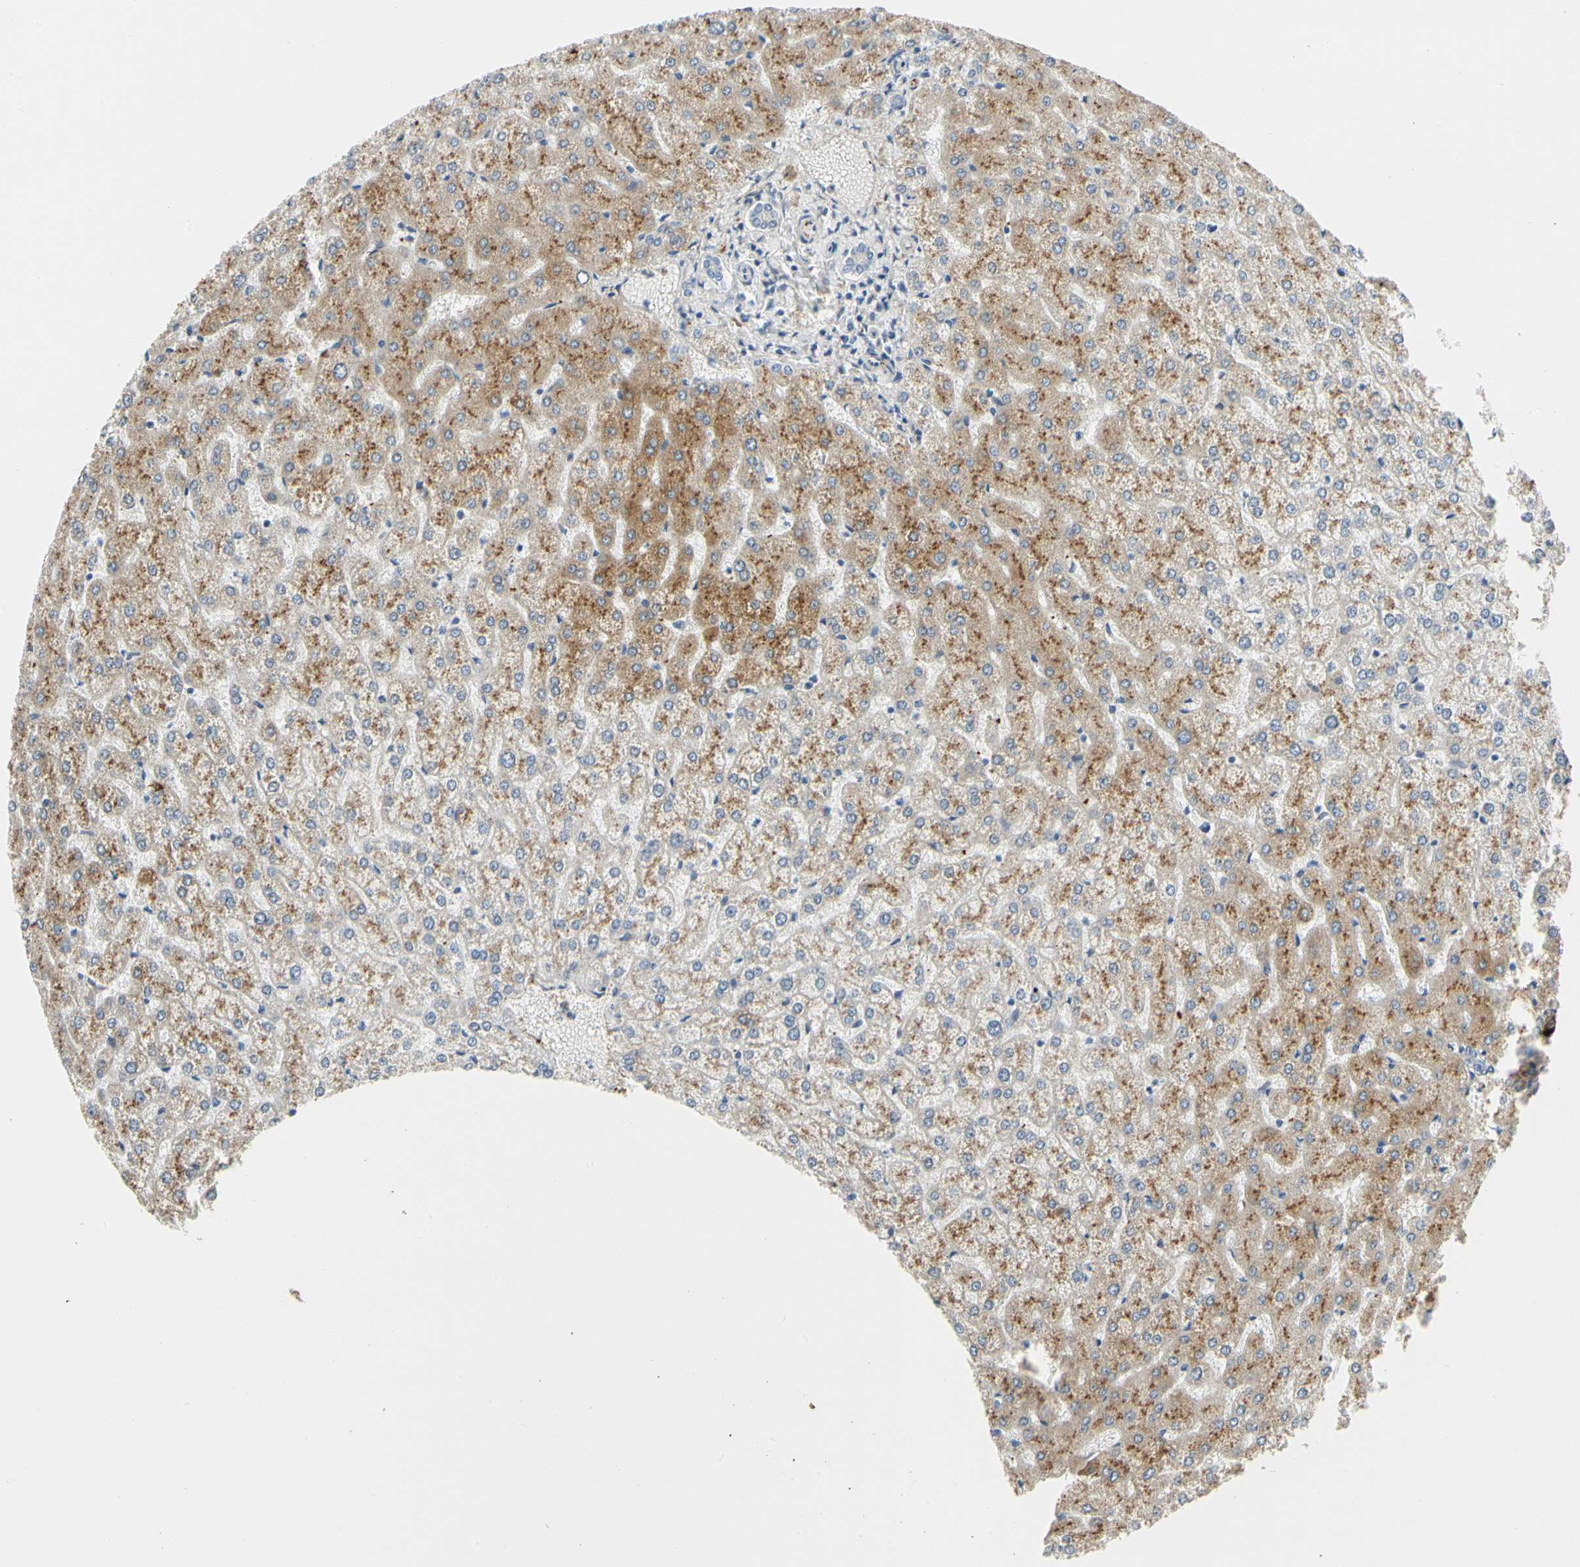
{"staining": {"intensity": "negative", "quantity": "none", "location": "none"}, "tissue": "liver", "cell_type": "Cholangiocytes", "image_type": "normal", "snomed": [{"axis": "morphology", "description": "Normal tissue, NOS"}, {"axis": "topography", "description": "Liver"}], "caption": "Immunohistochemistry of unremarkable human liver demonstrates no expression in cholangiocytes. (Brightfield microscopy of DAB (3,3'-diaminobenzidine) immunohistochemistry at high magnification).", "gene": "FGB", "patient": {"sex": "female", "age": 32}}